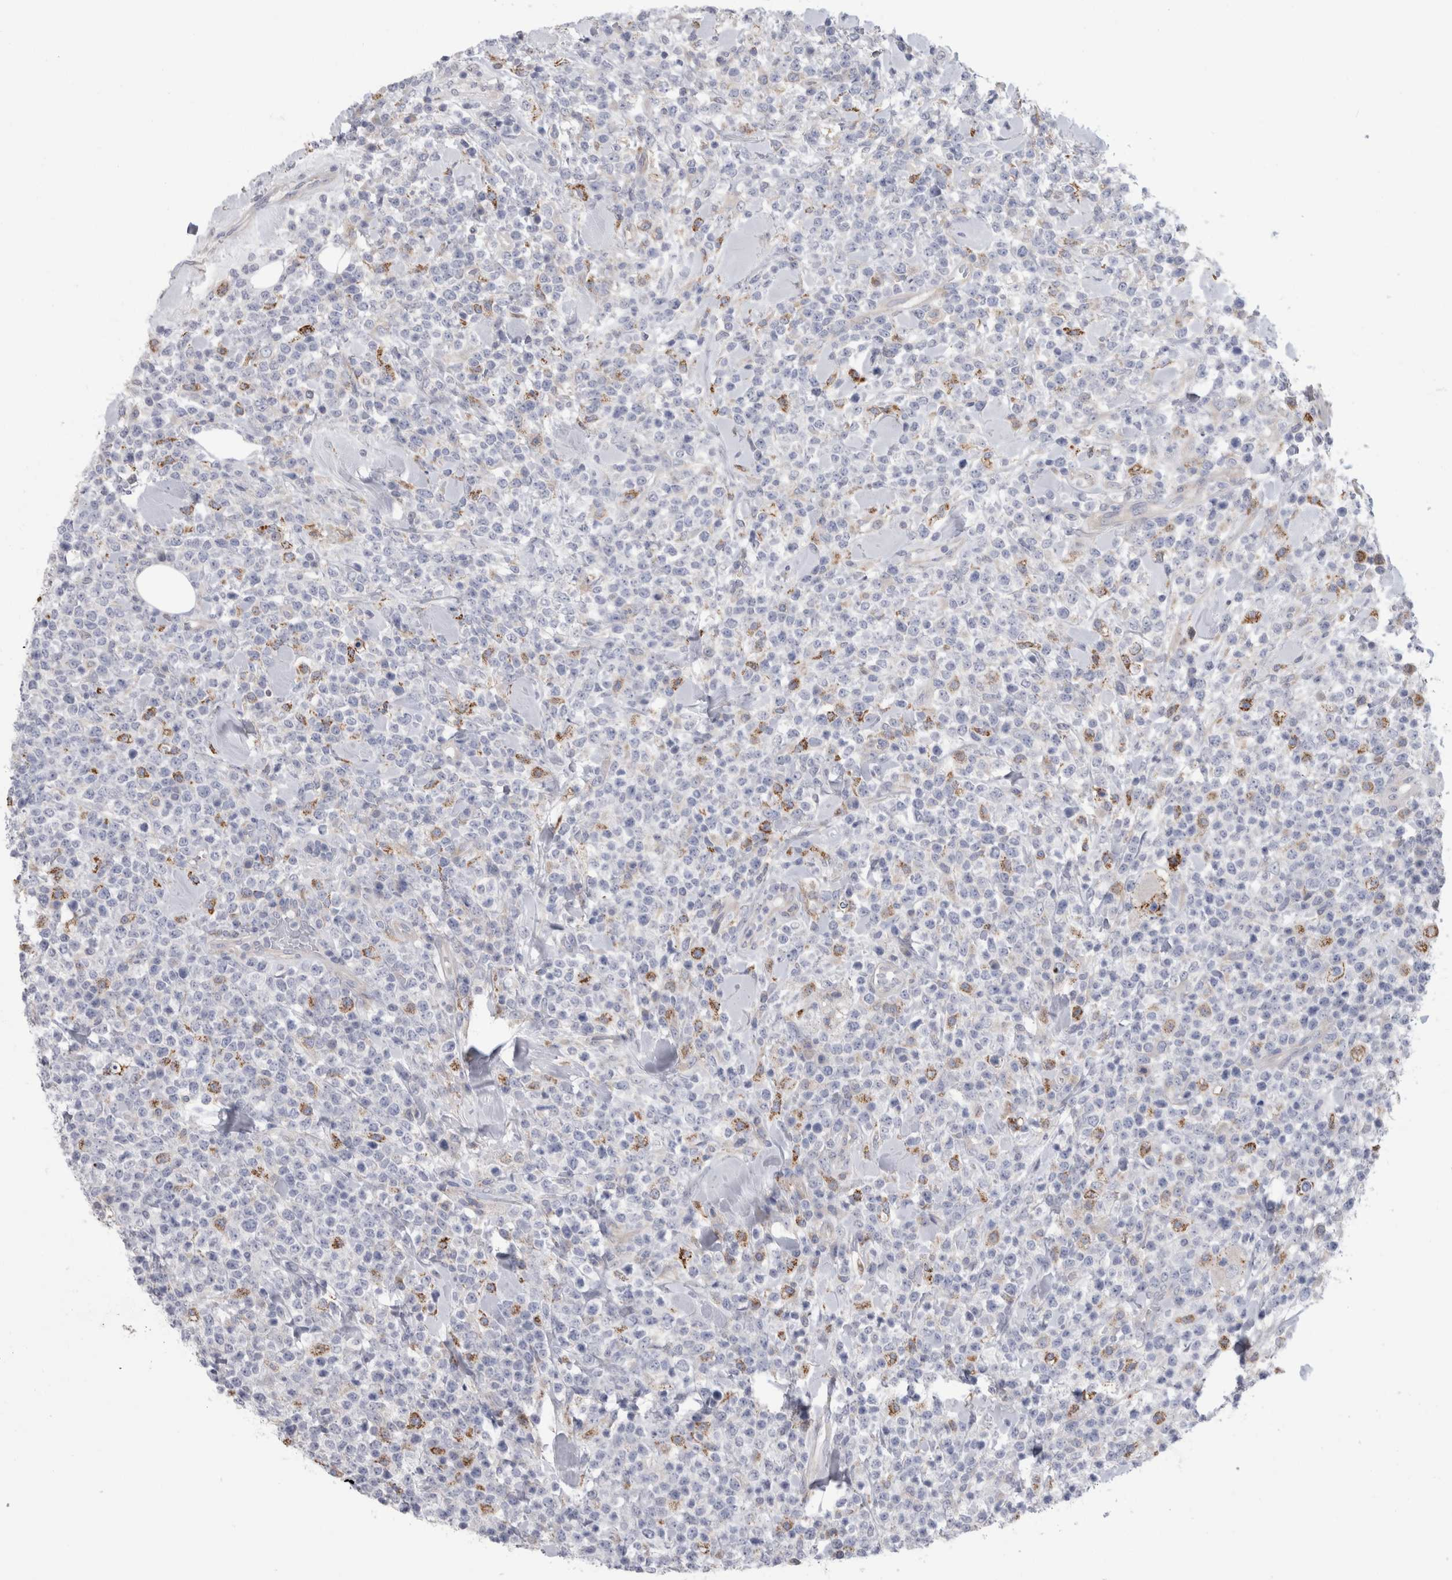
{"staining": {"intensity": "moderate", "quantity": "<25%", "location": "cytoplasmic/membranous"}, "tissue": "lymphoma", "cell_type": "Tumor cells", "image_type": "cancer", "snomed": [{"axis": "morphology", "description": "Malignant lymphoma, non-Hodgkin's type, High grade"}, {"axis": "topography", "description": "Colon"}], "caption": "Immunohistochemistry (IHC) staining of lymphoma, which exhibits low levels of moderate cytoplasmic/membranous positivity in approximately <25% of tumor cells indicating moderate cytoplasmic/membranous protein expression. The staining was performed using DAB (brown) for protein detection and nuclei were counterstained in hematoxylin (blue).", "gene": "GATM", "patient": {"sex": "female", "age": 53}}